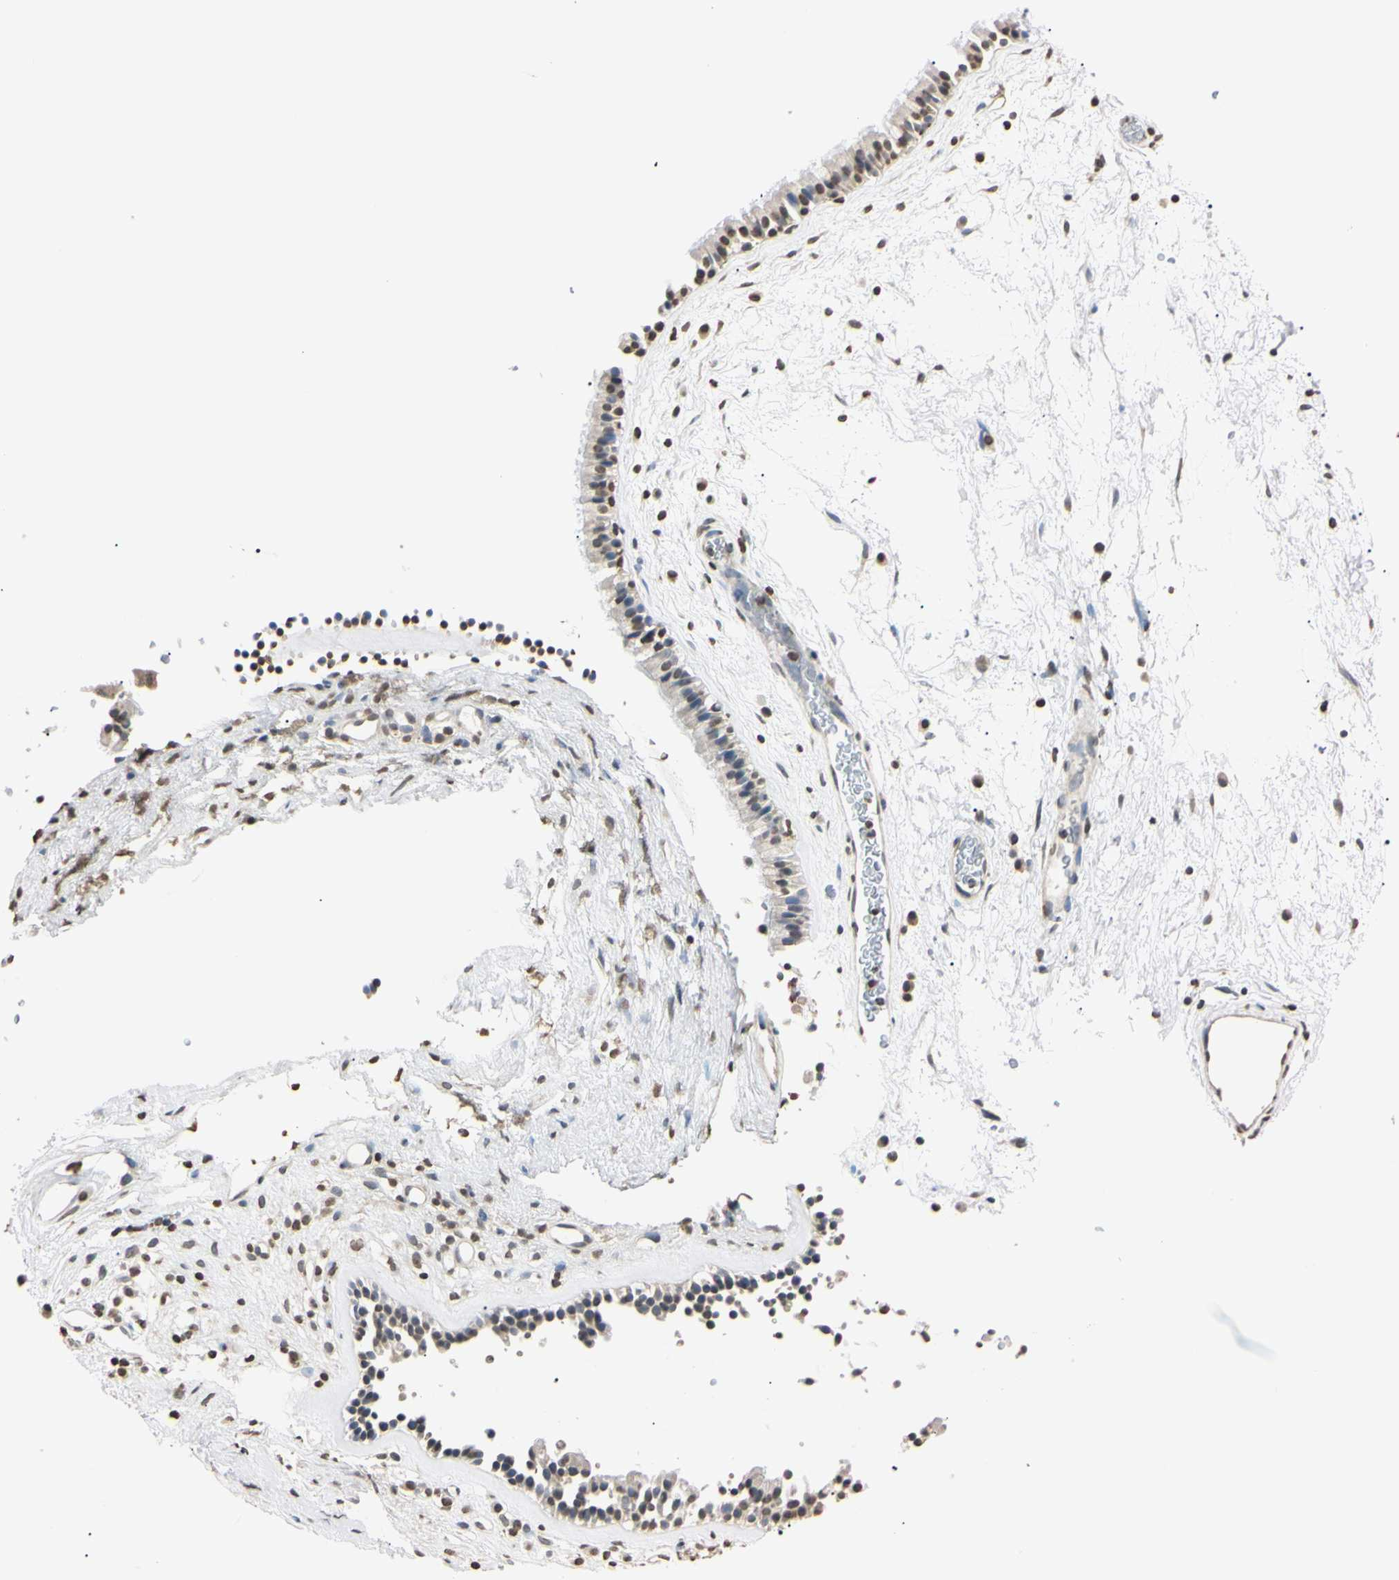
{"staining": {"intensity": "moderate", "quantity": "25%-75%", "location": "nuclear"}, "tissue": "nasopharynx", "cell_type": "Respiratory epithelial cells", "image_type": "normal", "snomed": [{"axis": "morphology", "description": "Normal tissue, NOS"}, {"axis": "morphology", "description": "Inflammation, NOS"}, {"axis": "topography", "description": "Nasopharynx"}], "caption": "Nasopharynx stained with immunohistochemistry exhibits moderate nuclear positivity in about 25%-75% of respiratory epithelial cells.", "gene": "CDC45", "patient": {"sex": "male", "age": 48}}